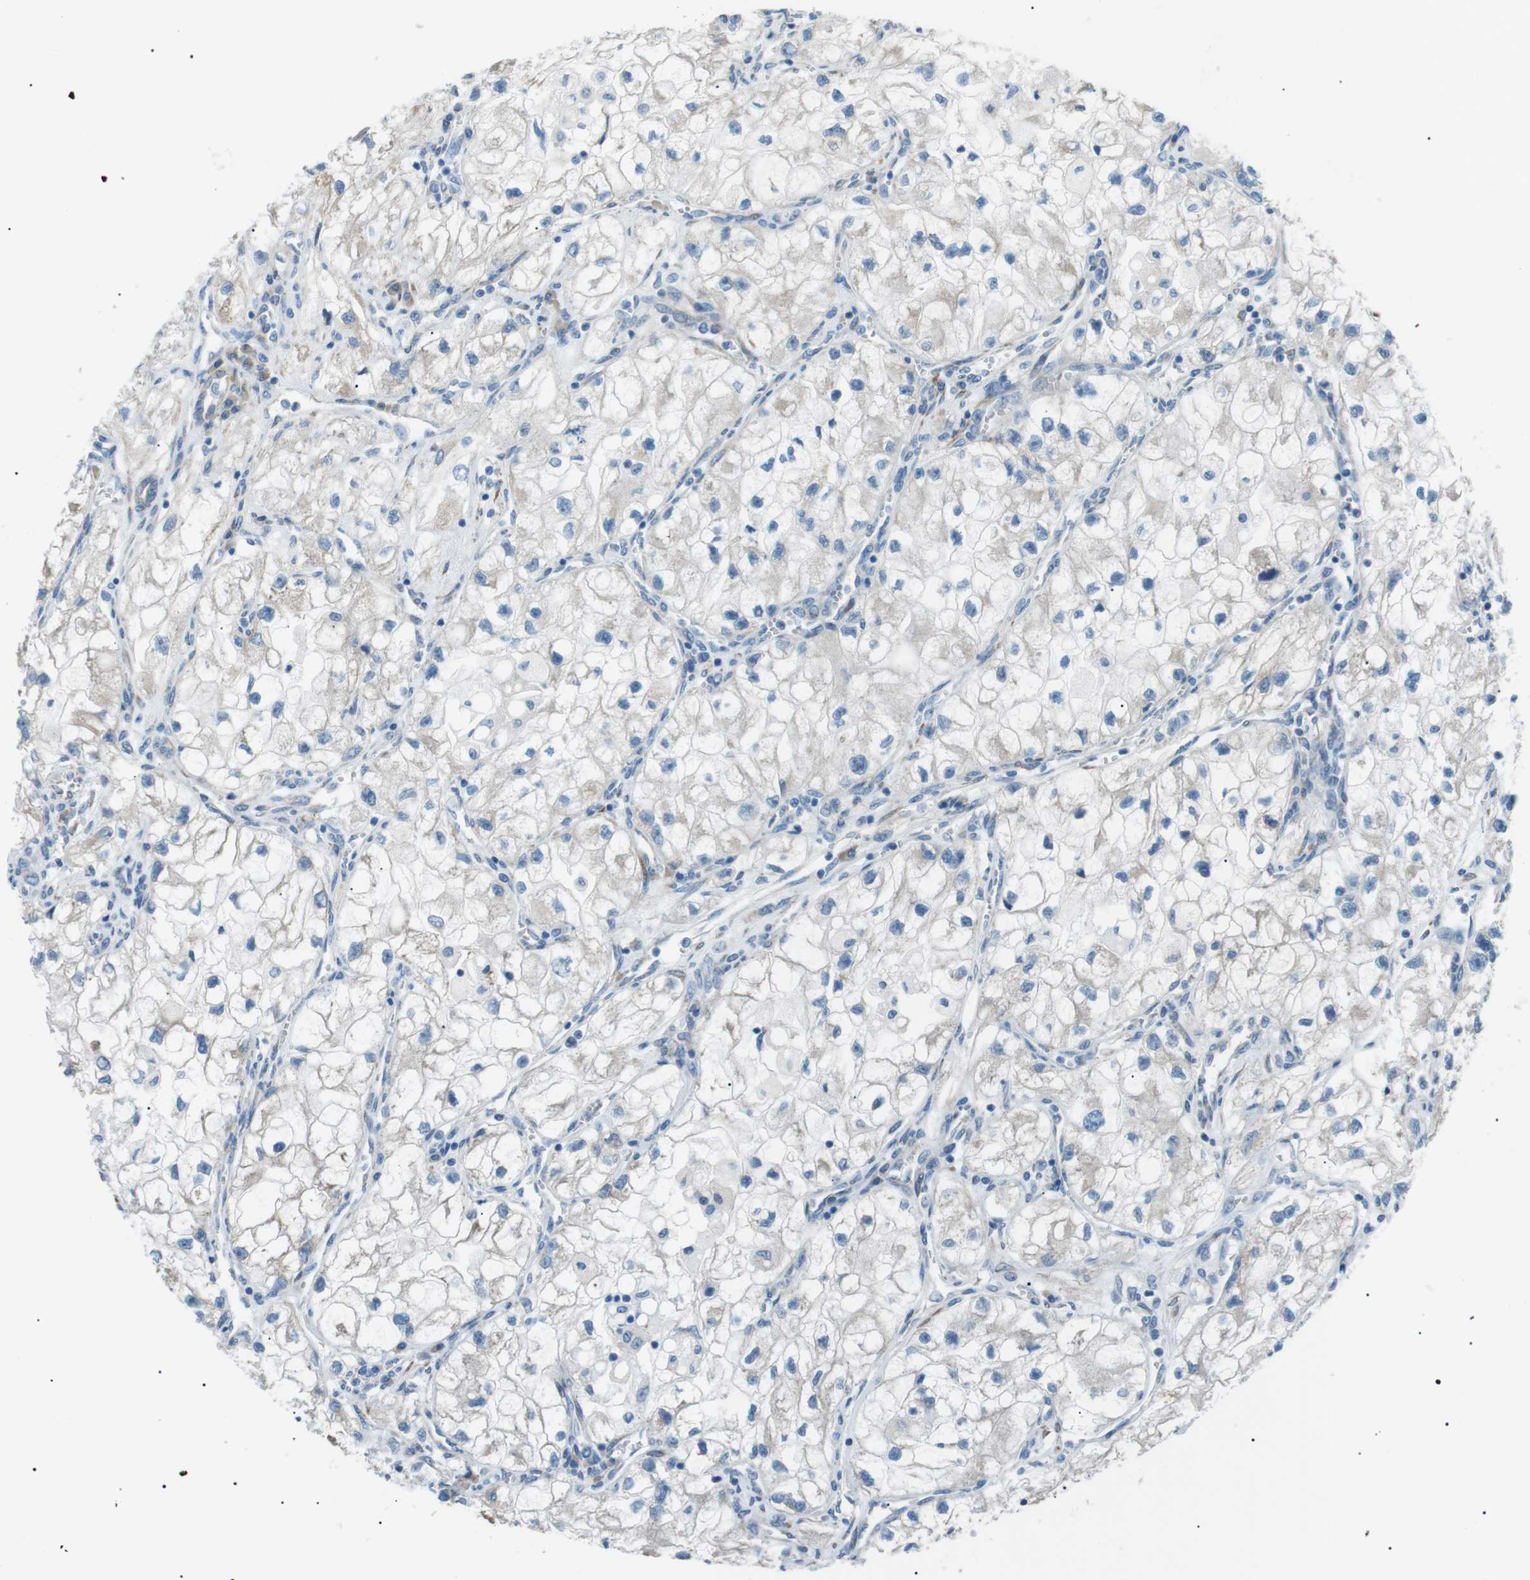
{"staining": {"intensity": "negative", "quantity": "none", "location": "none"}, "tissue": "renal cancer", "cell_type": "Tumor cells", "image_type": "cancer", "snomed": [{"axis": "morphology", "description": "Adenocarcinoma, NOS"}, {"axis": "topography", "description": "Kidney"}], "caption": "Tumor cells show no significant protein expression in renal cancer.", "gene": "MTARC2", "patient": {"sex": "female", "age": 70}}